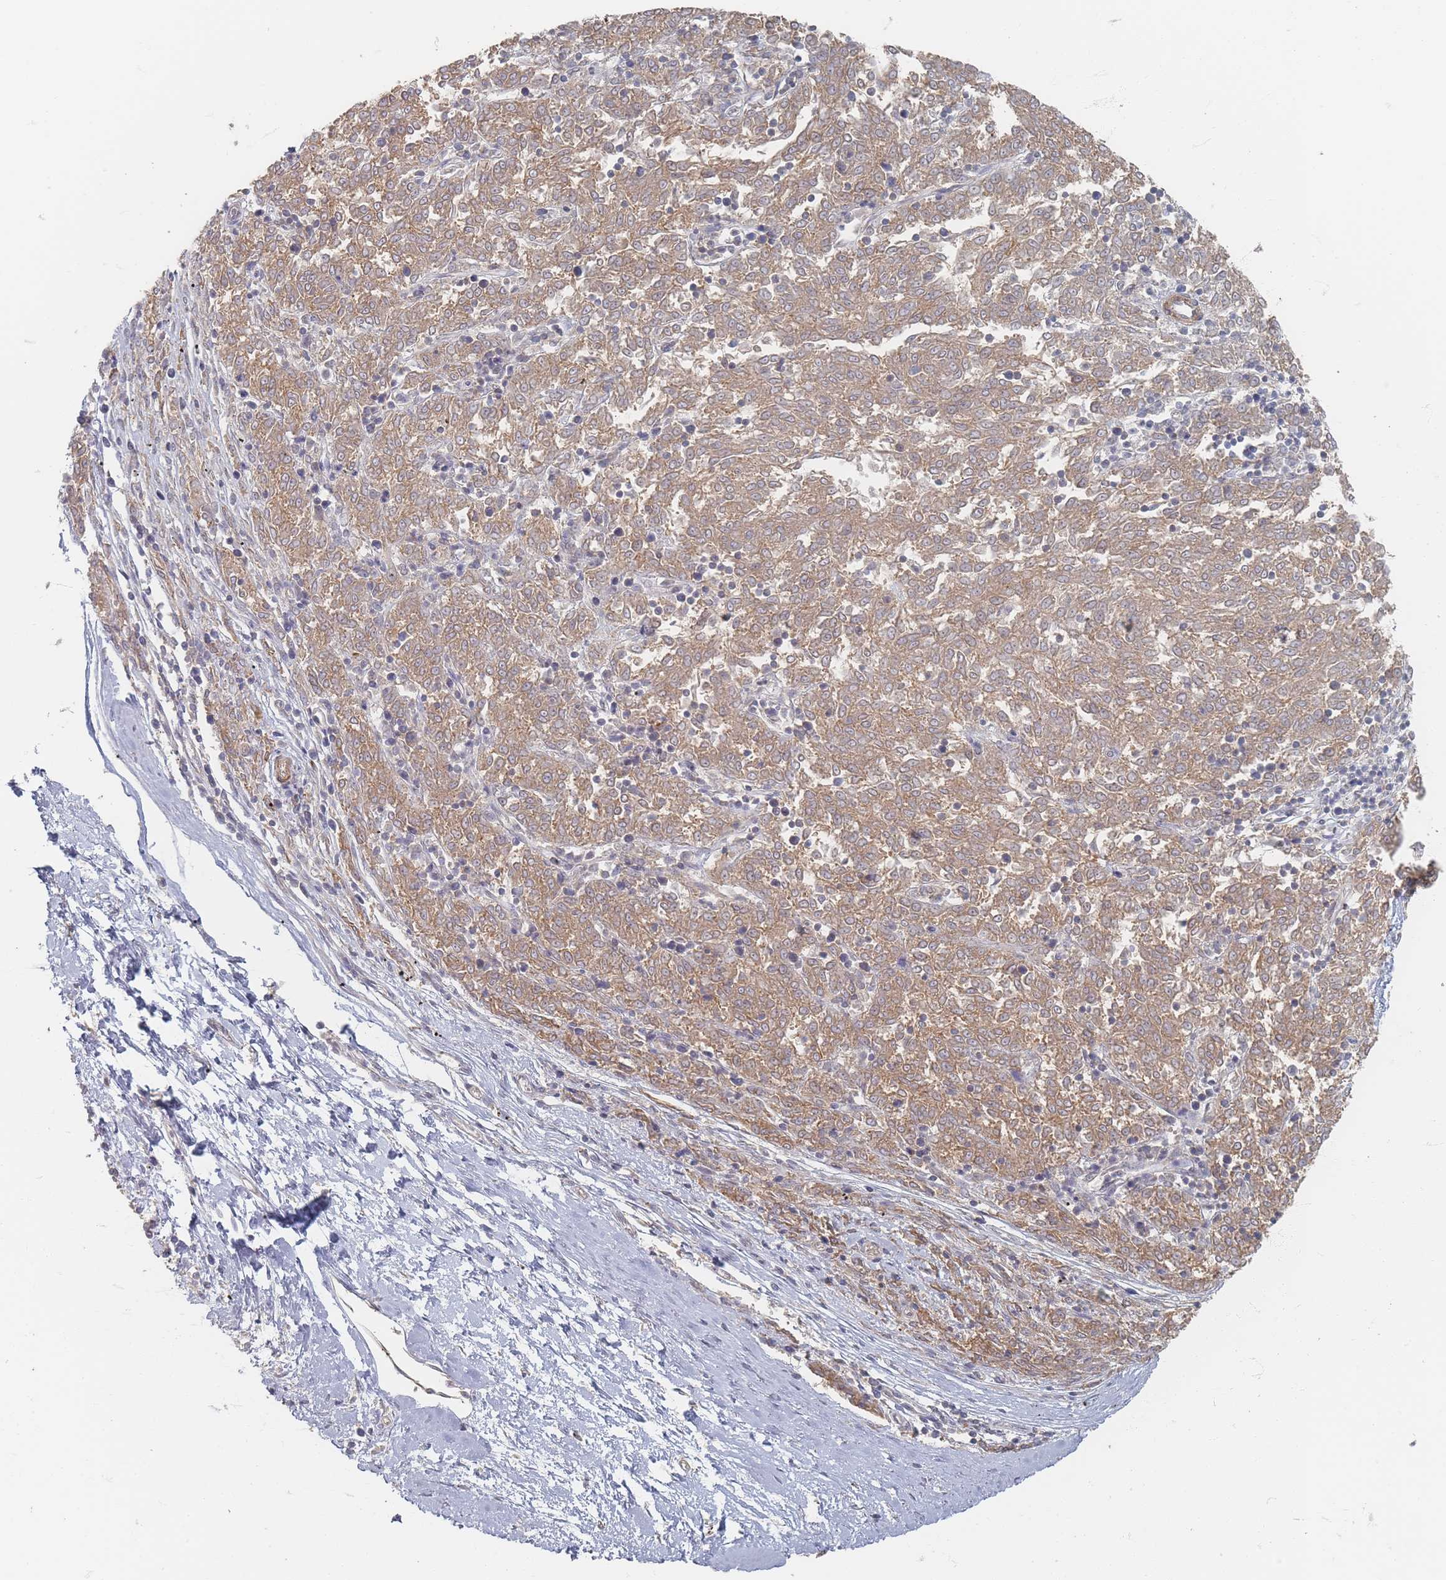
{"staining": {"intensity": "moderate", "quantity": ">75%", "location": "cytoplasmic/membranous"}, "tissue": "melanoma", "cell_type": "Tumor cells", "image_type": "cancer", "snomed": [{"axis": "morphology", "description": "Malignant melanoma, NOS"}, {"axis": "topography", "description": "Skin"}], "caption": "Immunohistochemistry micrograph of melanoma stained for a protein (brown), which shows medium levels of moderate cytoplasmic/membranous expression in about >75% of tumor cells.", "gene": "GLE1", "patient": {"sex": "female", "age": 72}}